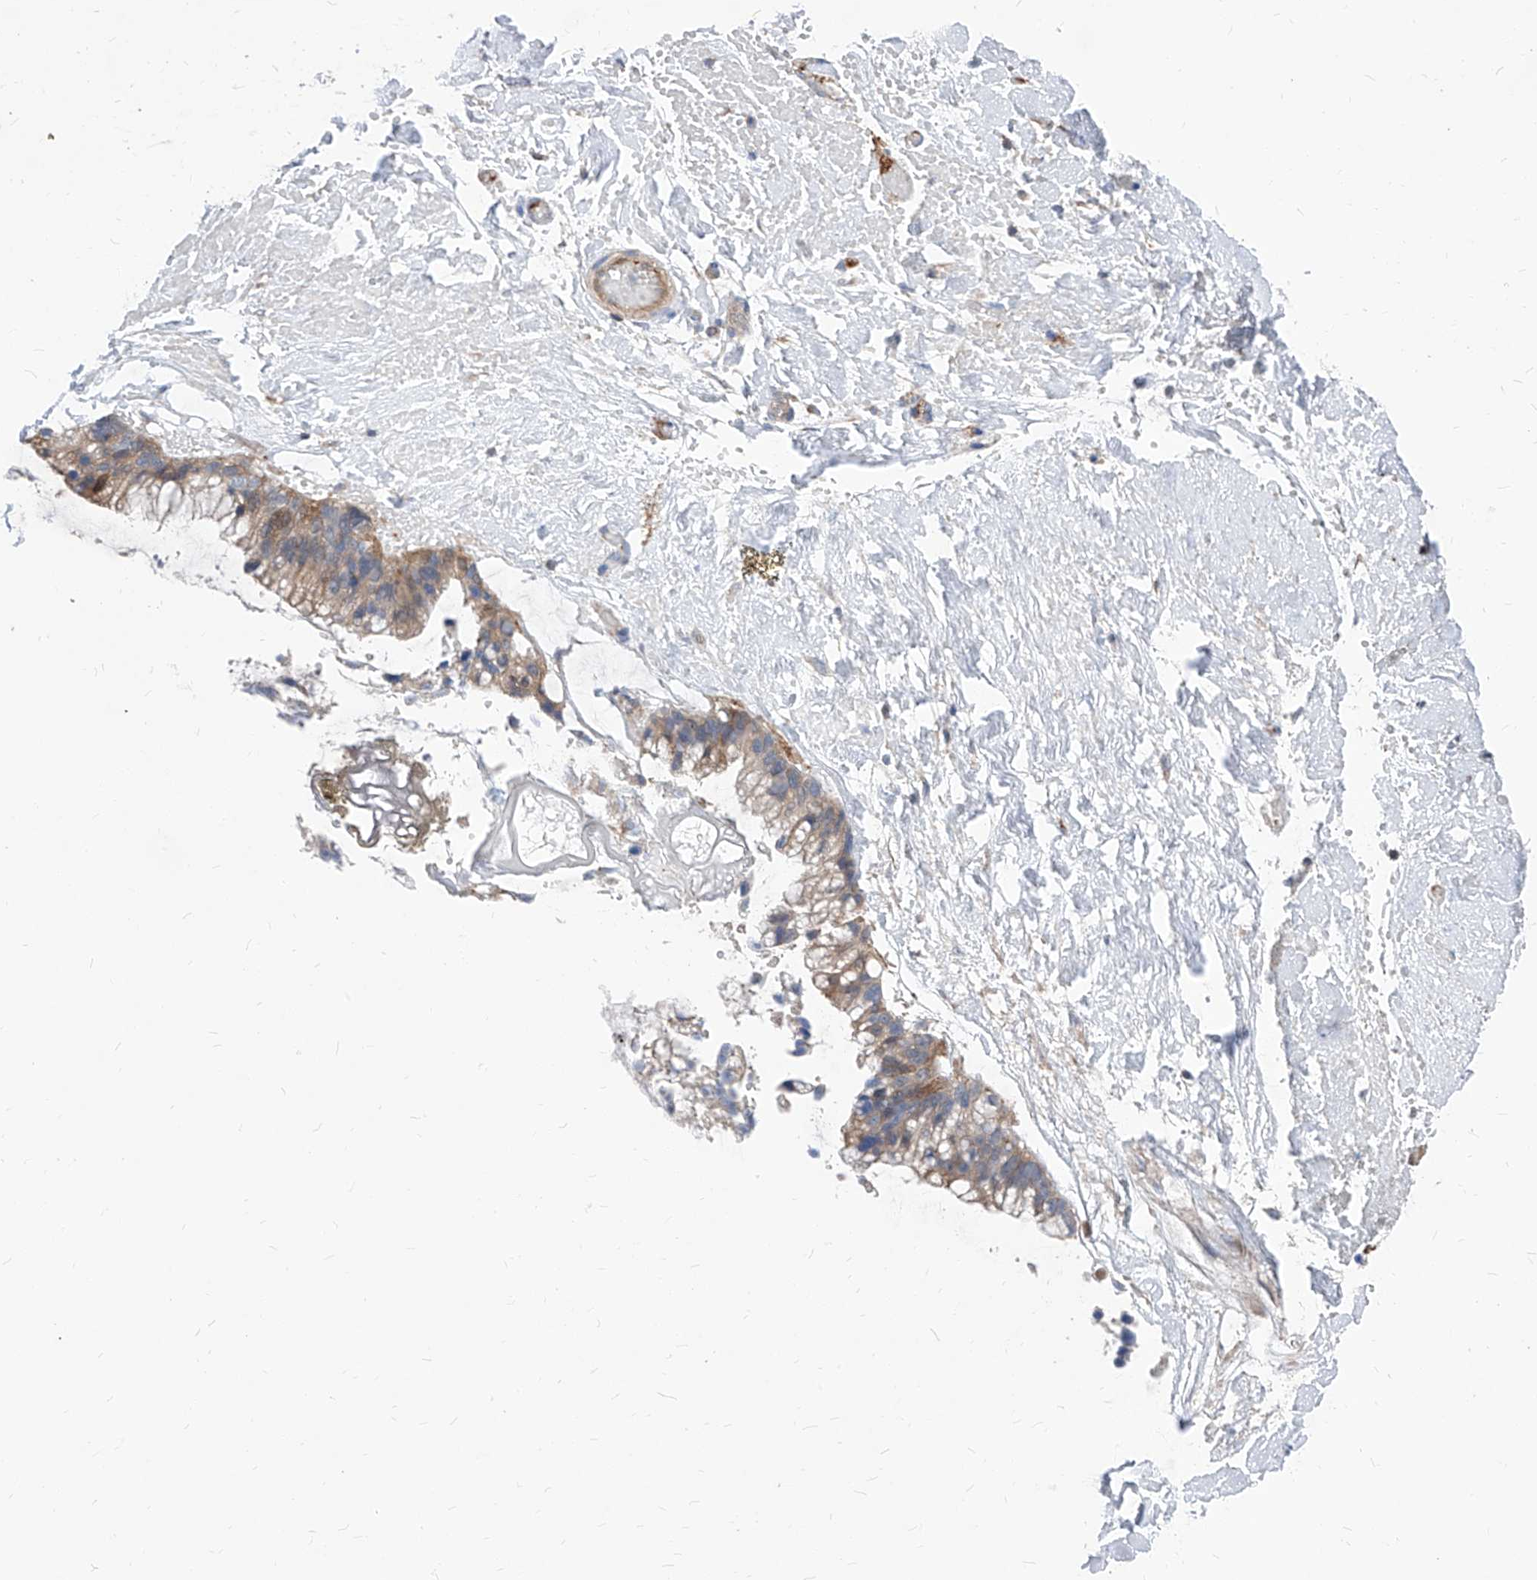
{"staining": {"intensity": "weak", "quantity": ">75%", "location": "cytoplasmic/membranous"}, "tissue": "ovarian cancer", "cell_type": "Tumor cells", "image_type": "cancer", "snomed": [{"axis": "morphology", "description": "Cystadenocarcinoma, mucinous, NOS"}, {"axis": "topography", "description": "Ovary"}], "caption": "This is a histology image of immunohistochemistry staining of ovarian cancer, which shows weak expression in the cytoplasmic/membranous of tumor cells.", "gene": "ABRACL", "patient": {"sex": "female", "age": 39}}